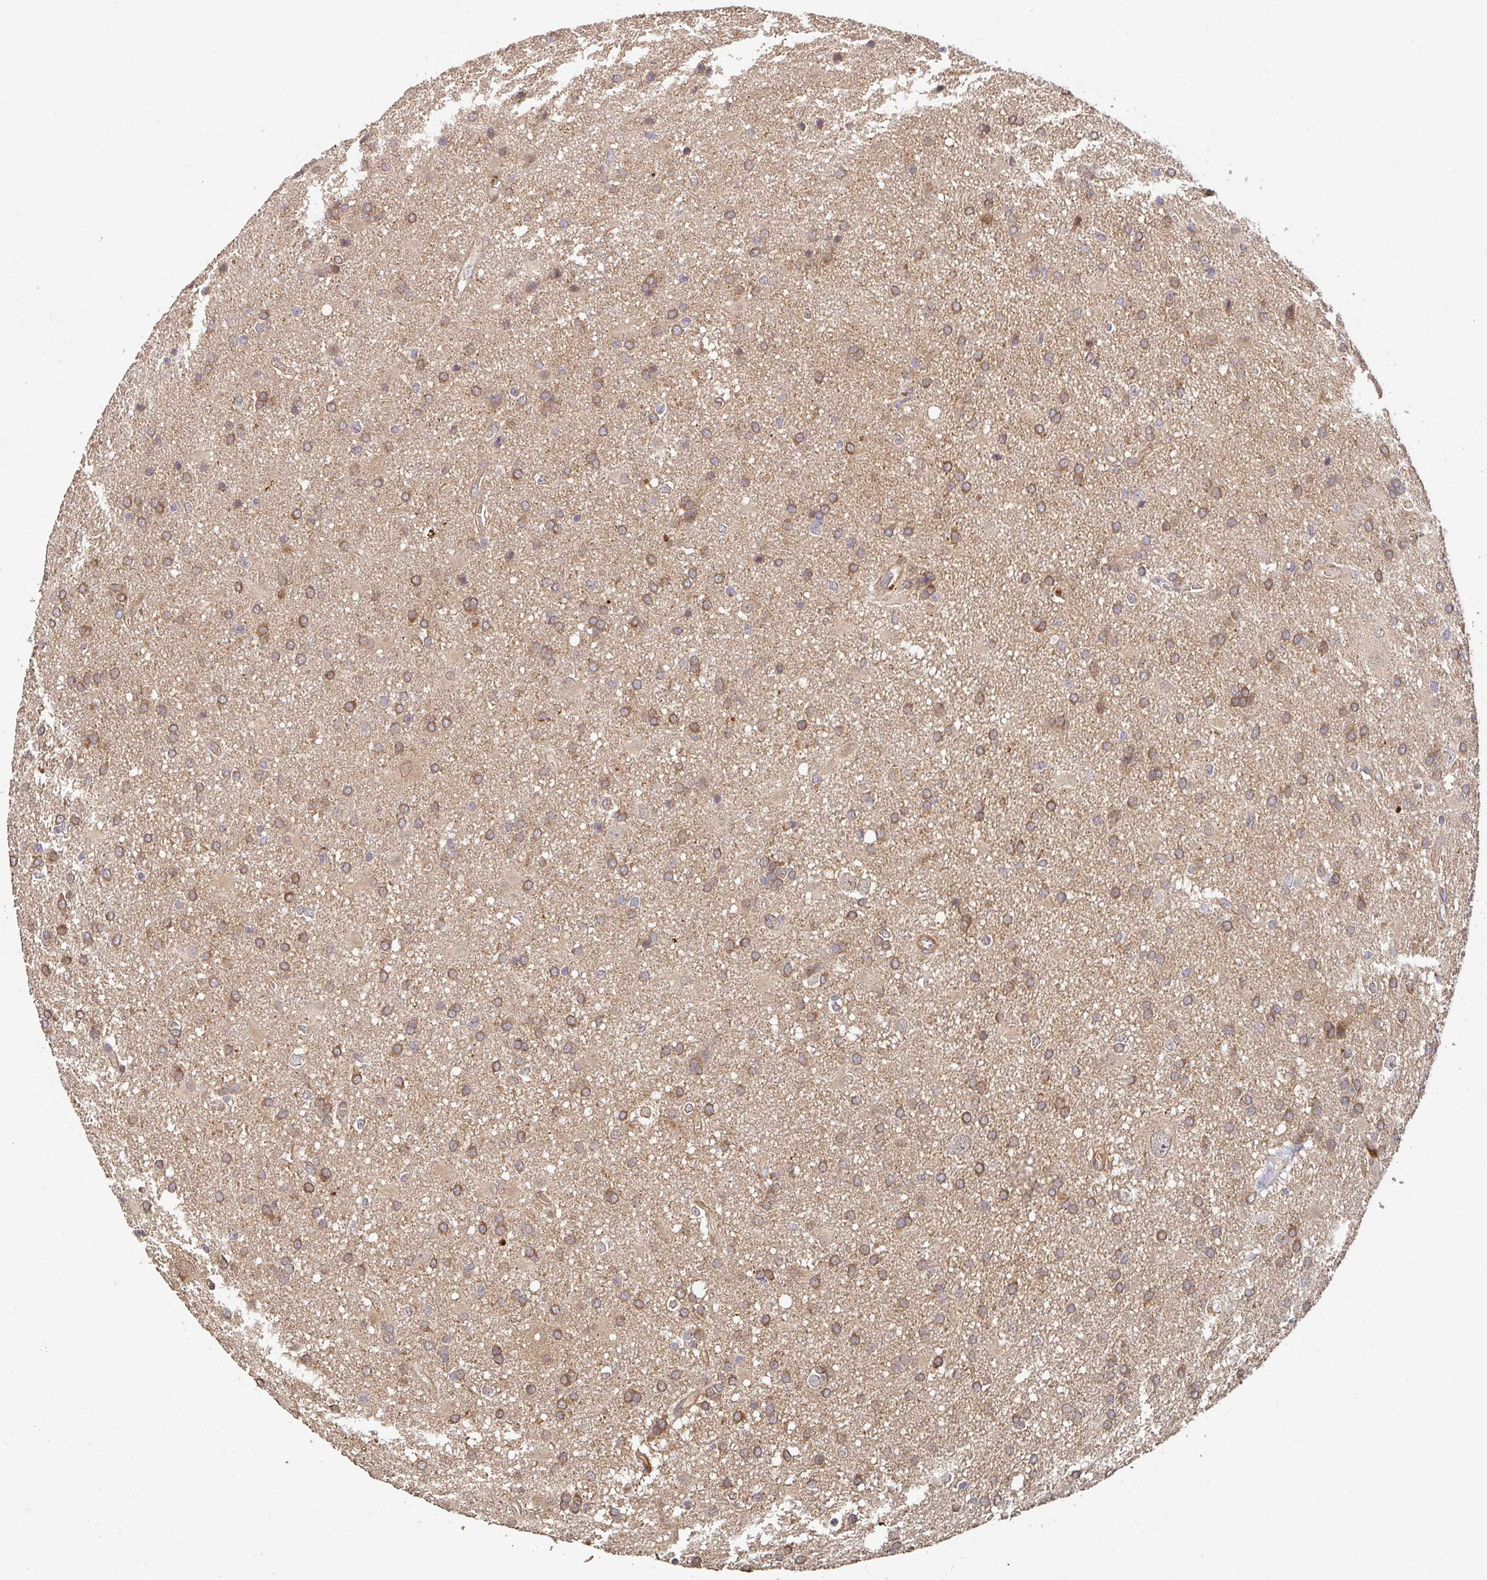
{"staining": {"intensity": "moderate", "quantity": ">75%", "location": "cytoplasmic/membranous"}, "tissue": "glioma", "cell_type": "Tumor cells", "image_type": "cancer", "snomed": [{"axis": "morphology", "description": "Glioma, malignant, Low grade"}, {"axis": "topography", "description": "Brain"}], "caption": "This micrograph shows immunohistochemistry (IHC) staining of glioma, with medium moderate cytoplasmic/membranous staining in about >75% of tumor cells.", "gene": "APBB1", "patient": {"sex": "male", "age": 66}}